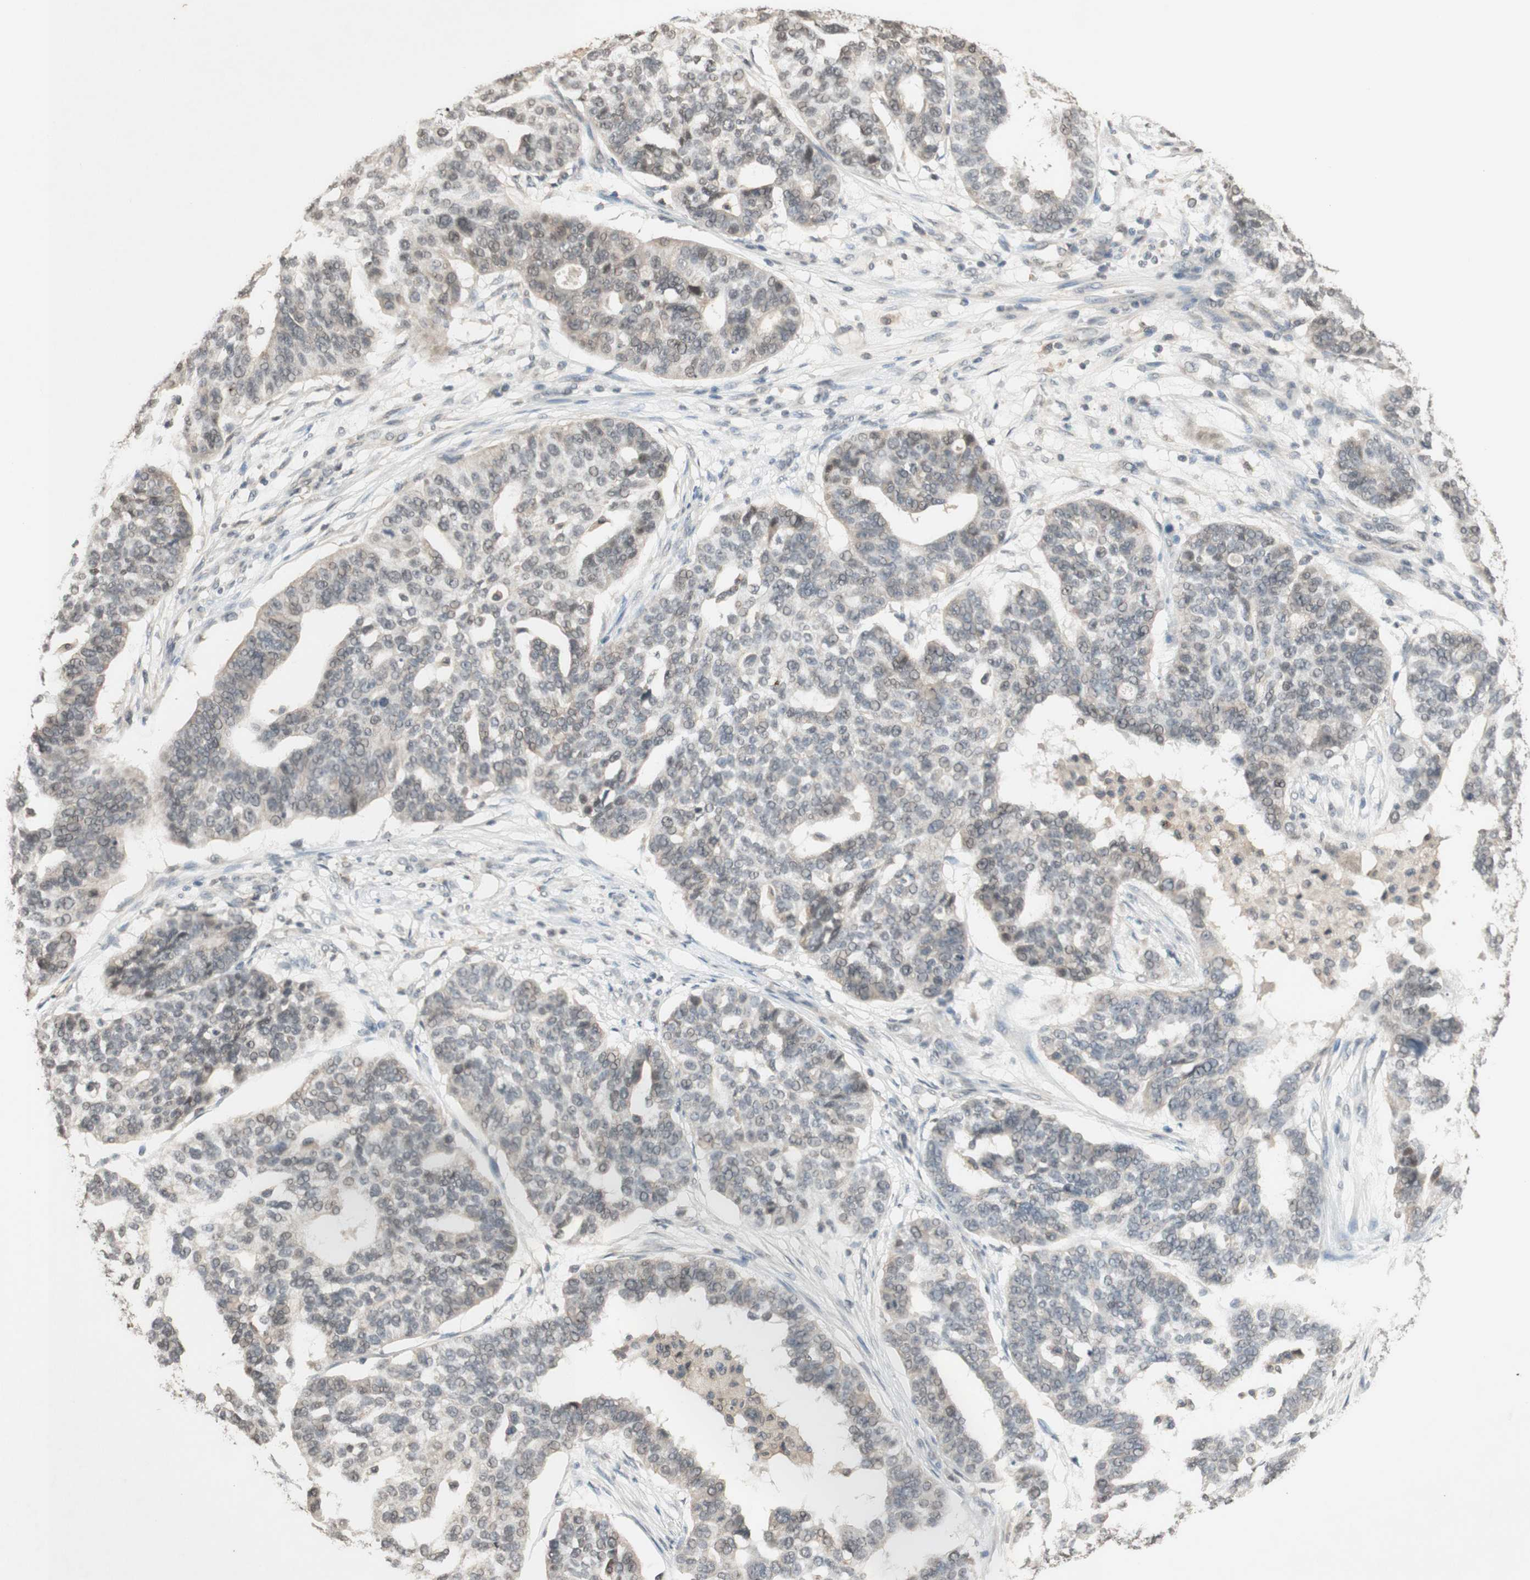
{"staining": {"intensity": "negative", "quantity": "none", "location": "none"}, "tissue": "ovarian cancer", "cell_type": "Tumor cells", "image_type": "cancer", "snomed": [{"axis": "morphology", "description": "Cystadenocarcinoma, serous, NOS"}, {"axis": "topography", "description": "Ovary"}], "caption": "IHC micrograph of neoplastic tissue: ovarian cancer stained with DAB (3,3'-diaminobenzidine) displays no significant protein staining in tumor cells.", "gene": "GLI1", "patient": {"sex": "female", "age": 59}}